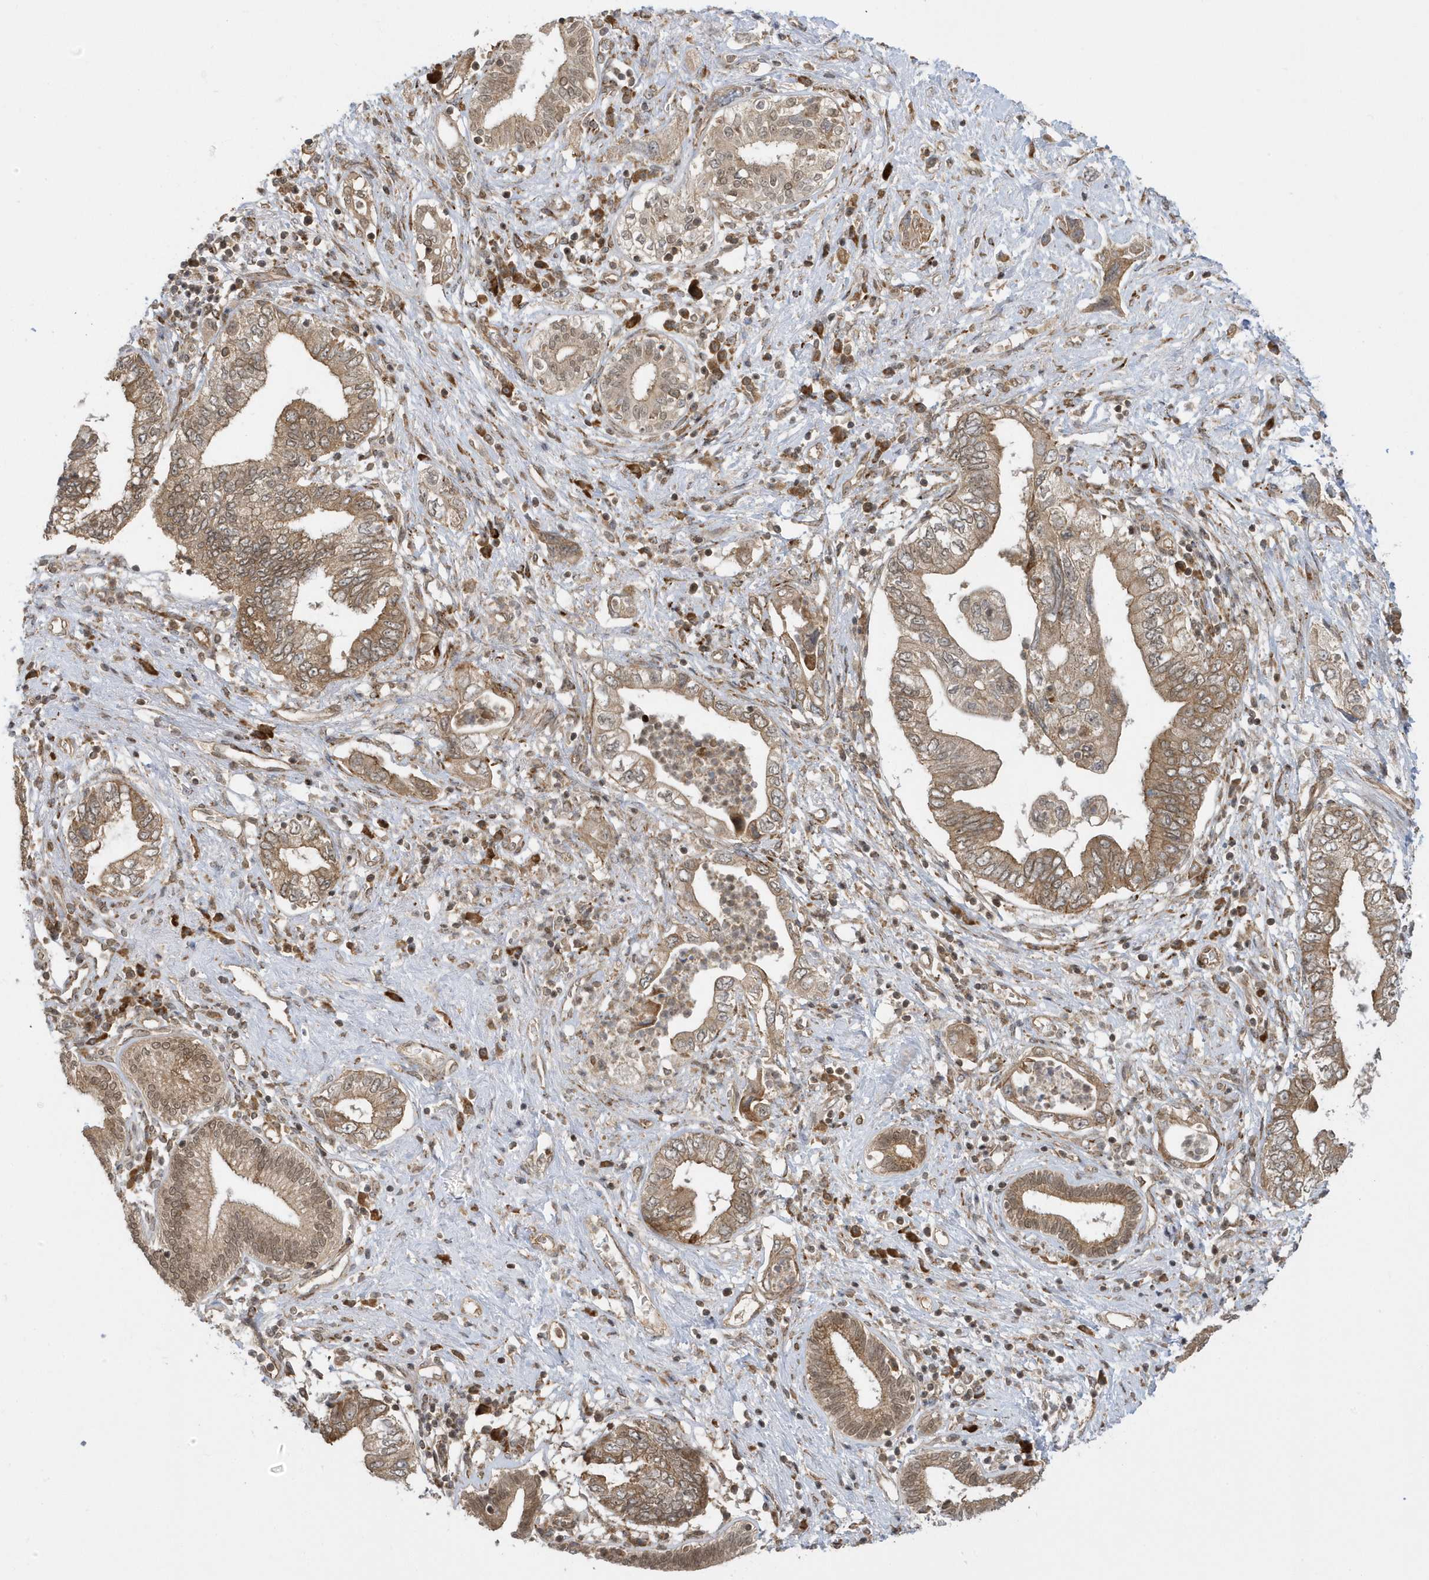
{"staining": {"intensity": "moderate", "quantity": ">75%", "location": "cytoplasmic/membranous,nuclear"}, "tissue": "pancreatic cancer", "cell_type": "Tumor cells", "image_type": "cancer", "snomed": [{"axis": "morphology", "description": "Adenocarcinoma, NOS"}, {"axis": "topography", "description": "Pancreas"}], "caption": "The micrograph reveals staining of pancreatic adenocarcinoma, revealing moderate cytoplasmic/membranous and nuclear protein positivity (brown color) within tumor cells.", "gene": "METTL21A", "patient": {"sex": "female", "age": 73}}